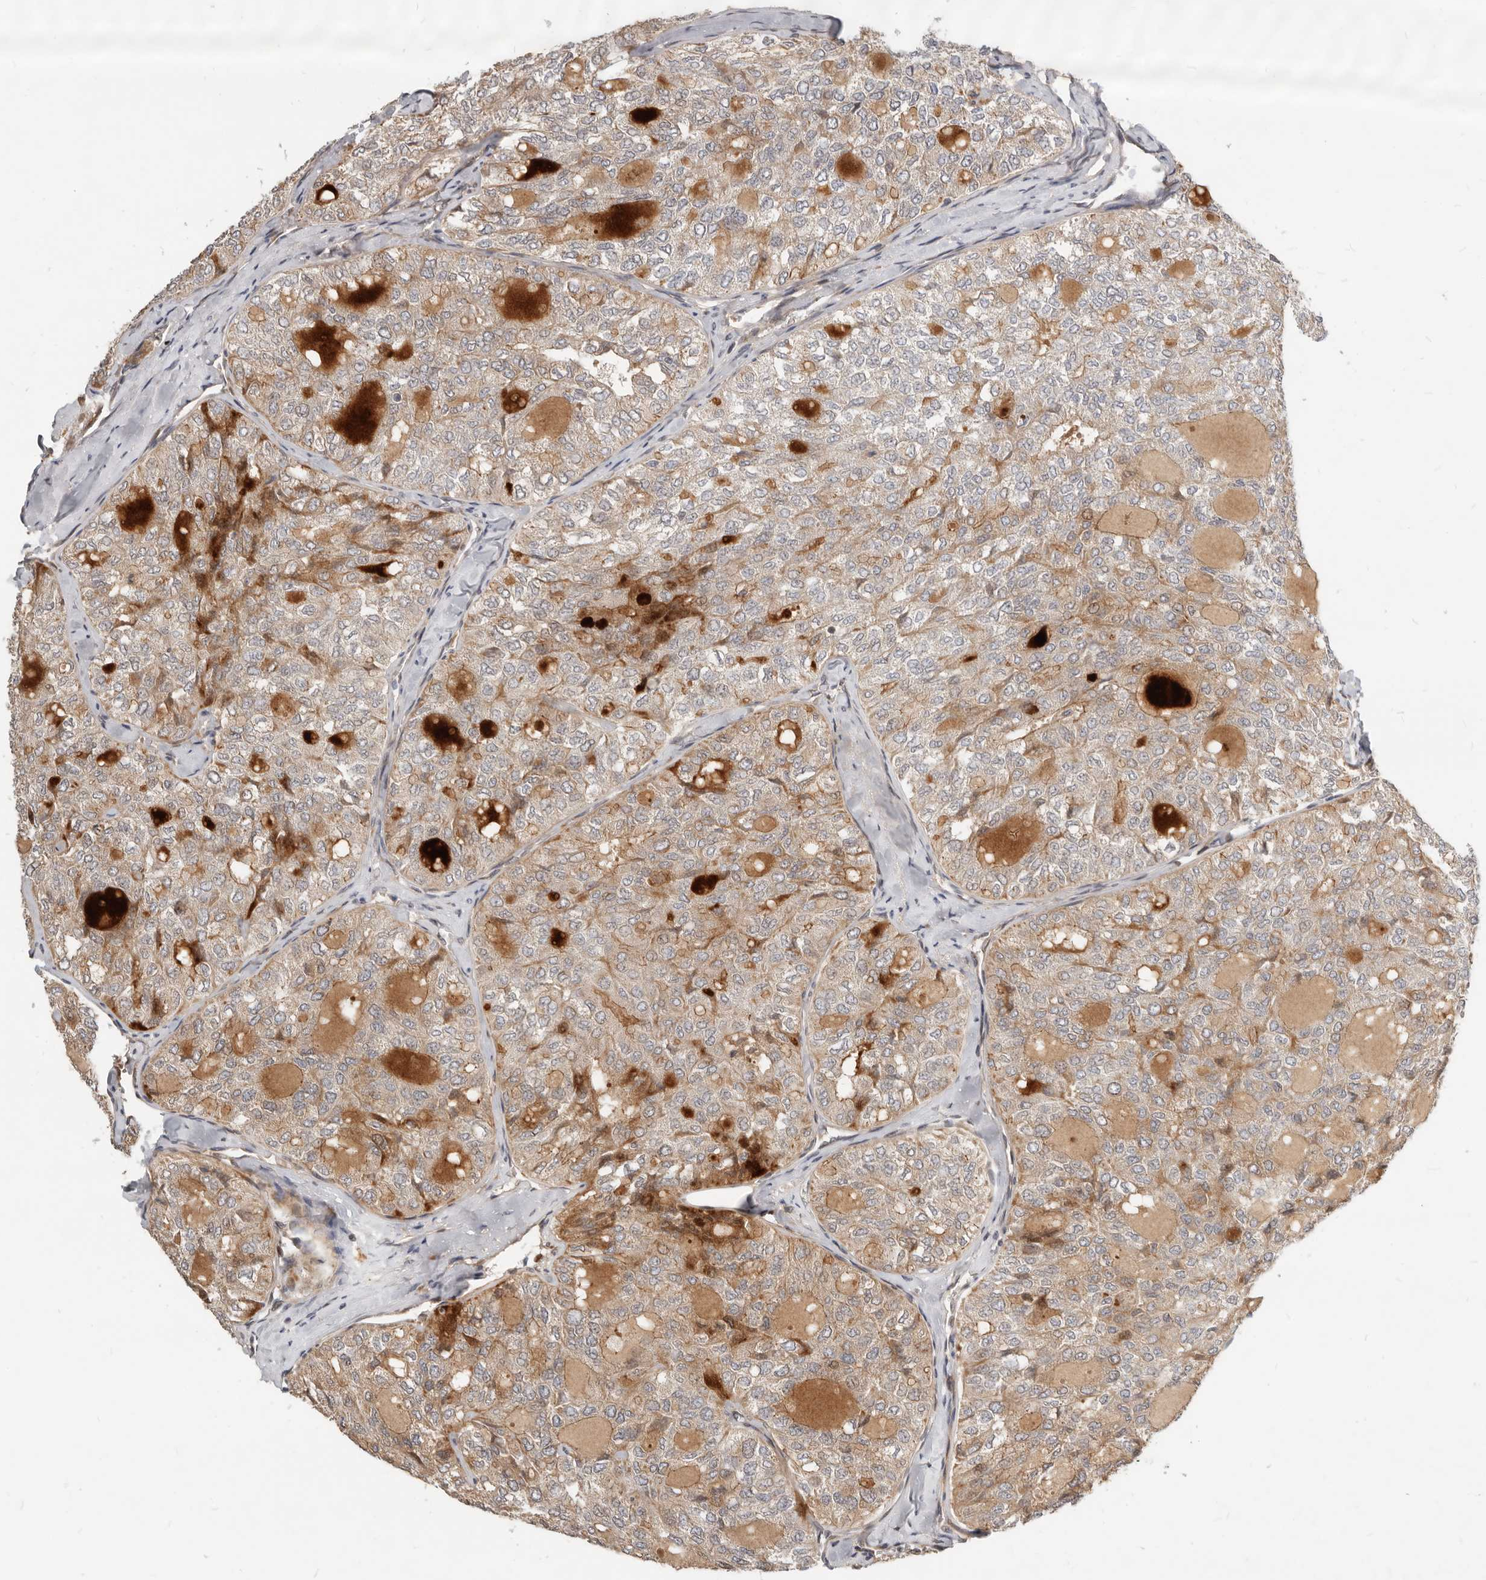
{"staining": {"intensity": "moderate", "quantity": "25%-75%", "location": "cytoplasmic/membranous"}, "tissue": "thyroid cancer", "cell_type": "Tumor cells", "image_type": "cancer", "snomed": [{"axis": "morphology", "description": "Follicular adenoma carcinoma, NOS"}, {"axis": "topography", "description": "Thyroid gland"}], "caption": "DAB (3,3'-diaminobenzidine) immunohistochemical staining of thyroid cancer reveals moderate cytoplasmic/membranous protein positivity in about 25%-75% of tumor cells. (brown staining indicates protein expression, while blue staining denotes nuclei).", "gene": "NPY4R", "patient": {"sex": "male", "age": 75}}